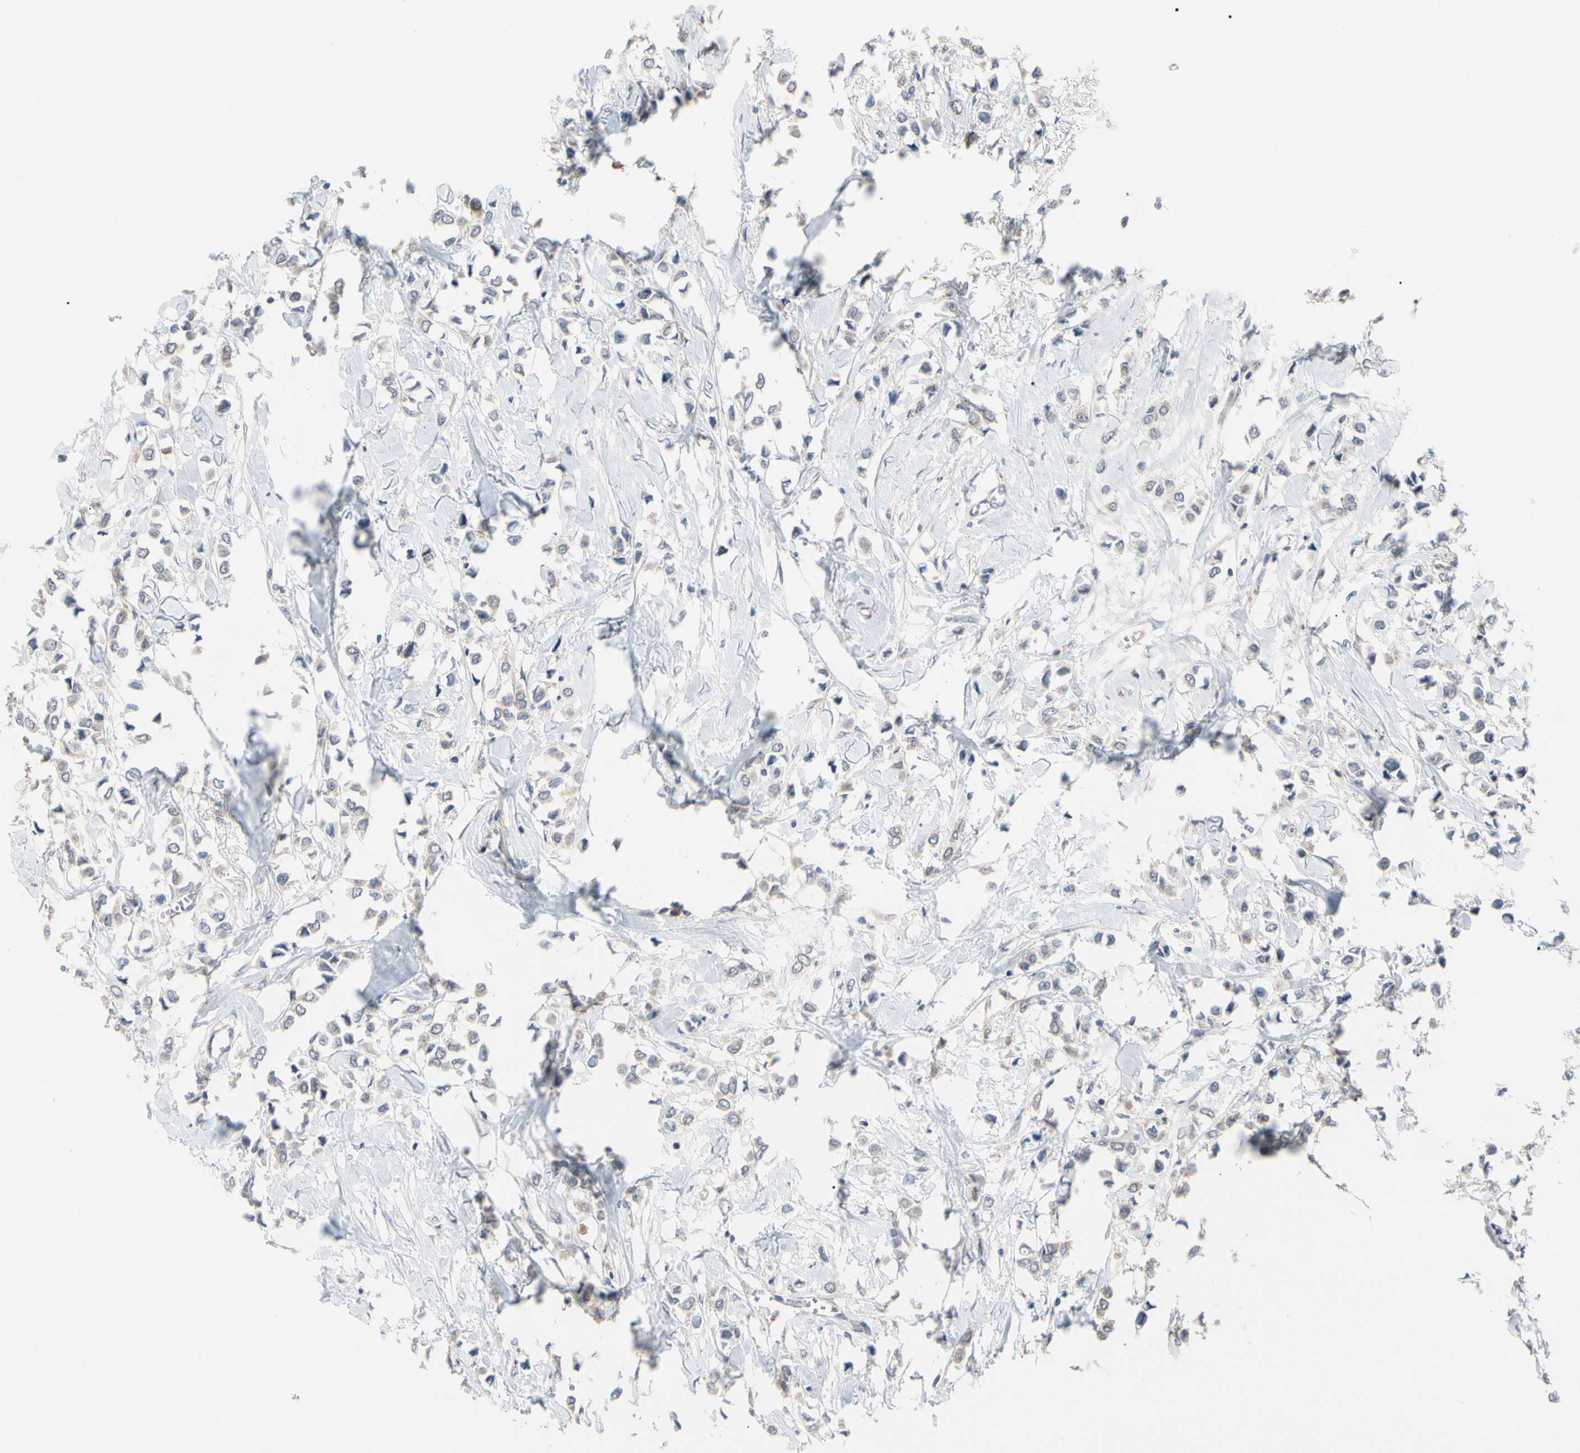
{"staining": {"intensity": "moderate", "quantity": ">75%", "location": "cytoplasmic/membranous"}, "tissue": "breast cancer", "cell_type": "Tumor cells", "image_type": "cancer", "snomed": [{"axis": "morphology", "description": "Lobular carcinoma"}, {"axis": "topography", "description": "Breast"}], "caption": "This is an image of immunohistochemistry staining of breast cancer (lobular carcinoma), which shows moderate staining in the cytoplasmic/membranous of tumor cells.", "gene": "DPP8", "patient": {"sex": "female", "age": 51}}